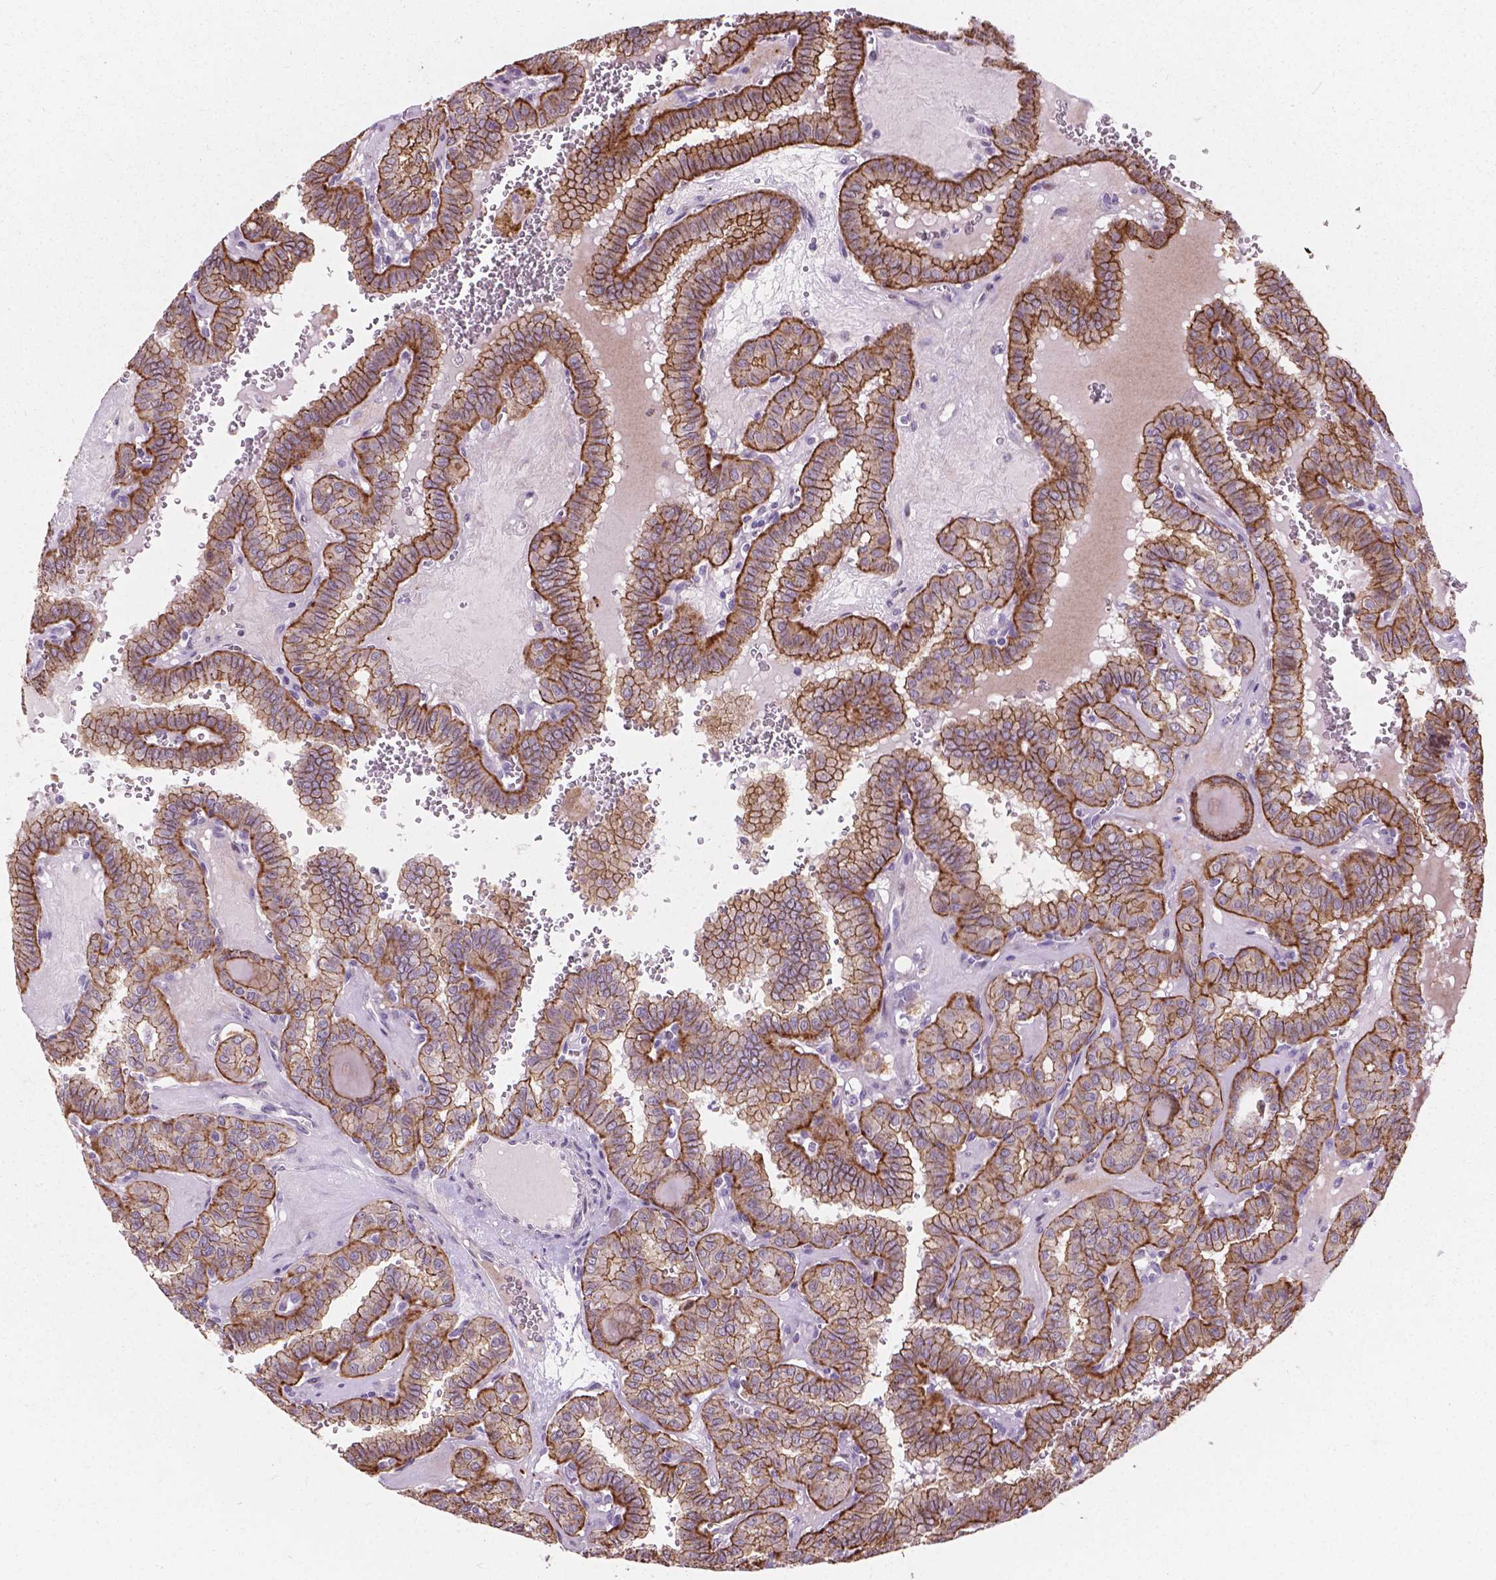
{"staining": {"intensity": "moderate", "quantity": "25%-75%", "location": "cytoplasmic/membranous"}, "tissue": "thyroid cancer", "cell_type": "Tumor cells", "image_type": "cancer", "snomed": [{"axis": "morphology", "description": "Papillary adenocarcinoma, NOS"}, {"axis": "topography", "description": "Thyroid gland"}], "caption": "Human thyroid cancer stained with a protein marker demonstrates moderate staining in tumor cells.", "gene": "MYH14", "patient": {"sex": "female", "age": 41}}